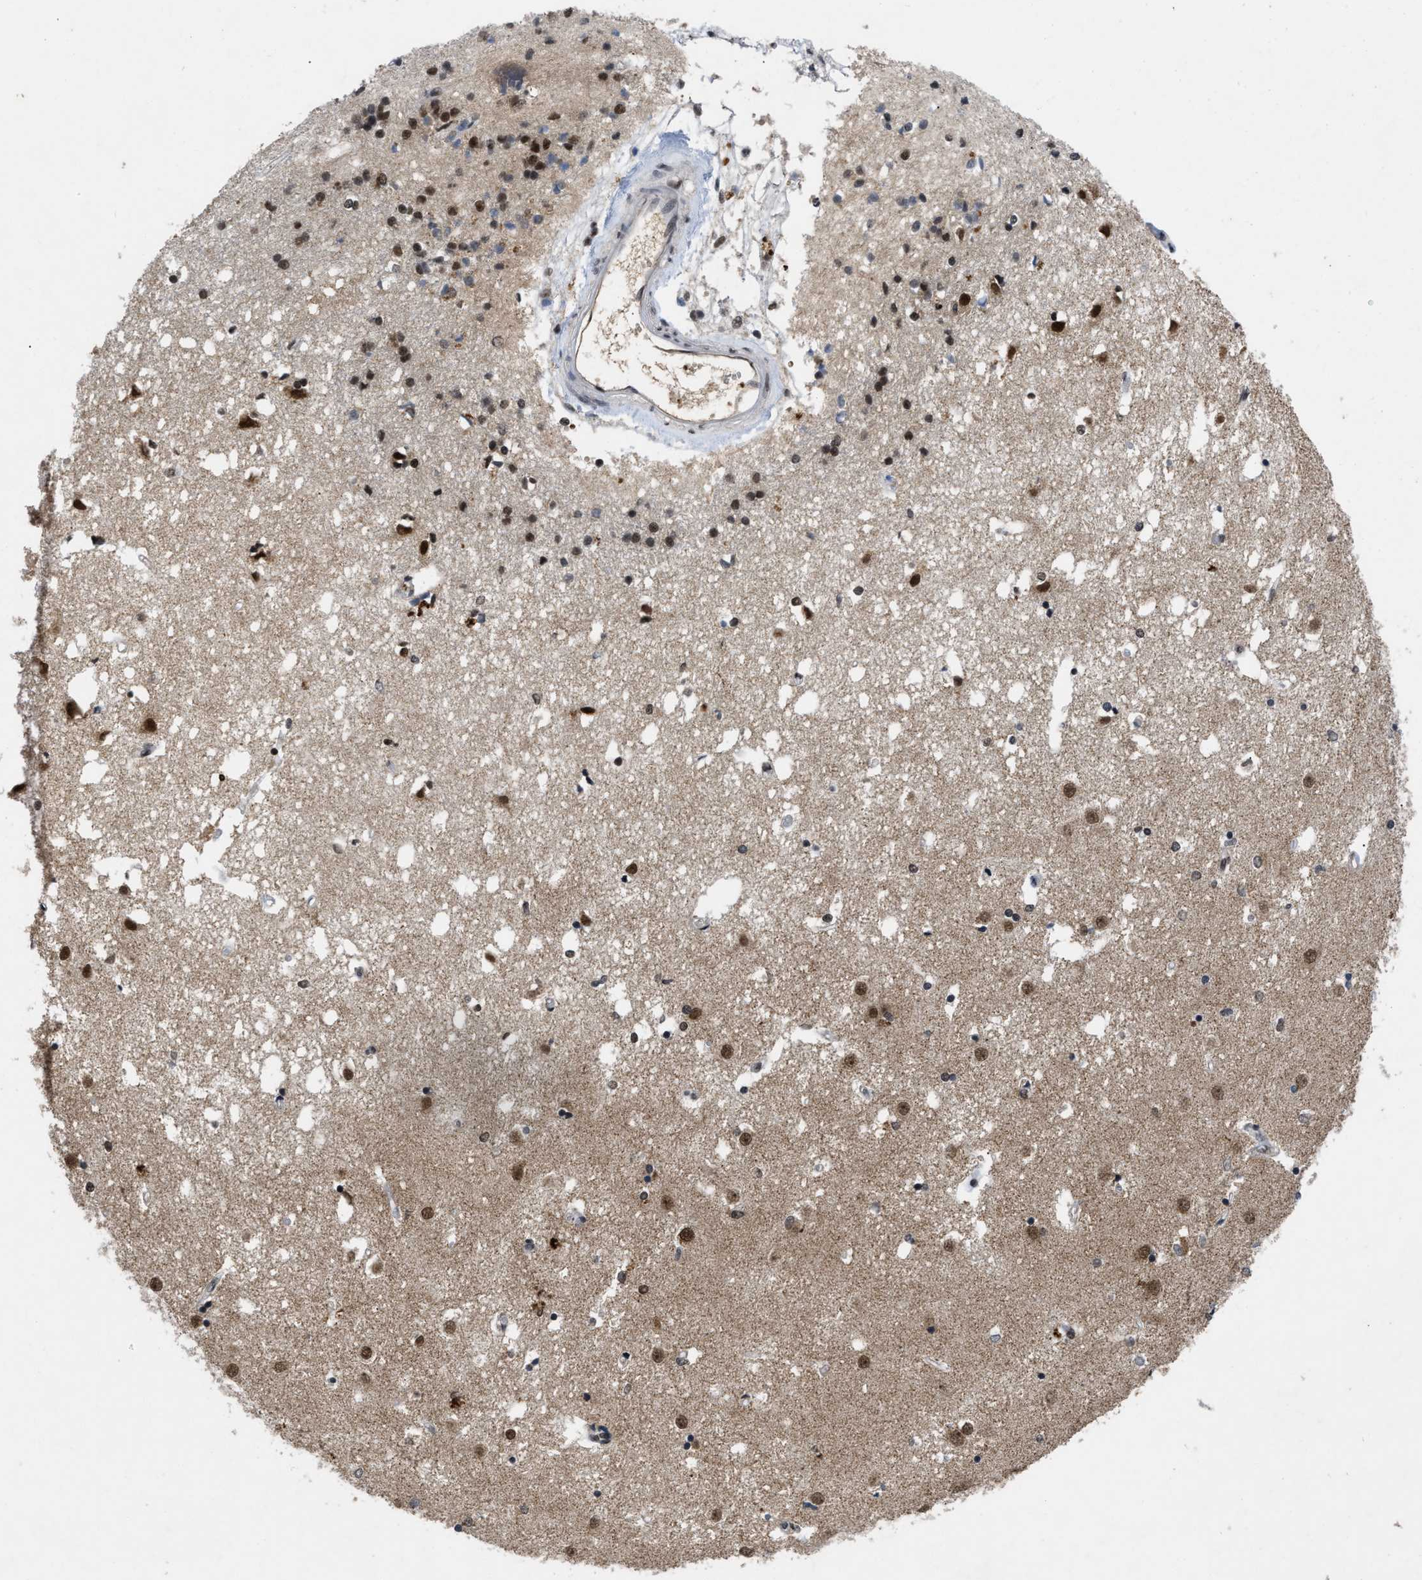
{"staining": {"intensity": "moderate", "quantity": "25%-75%", "location": "nuclear"}, "tissue": "caudate", "cell_type": "Glial cells", "image_type": "normal", "snomed": [{"axis": "morphology", "description": "Normal tissue, NOS"}, {"axis": "topography", "description": "Lateral ventricle wall"}], "caption": "A micrograph showing moderate nuclear expression in about 25%-75% of glial cells in unremarkable caudate, as visualized by brown immunohistochemical staining.", "gene": "ZNF346", "patient": {"sex": "male", "age": 45}}